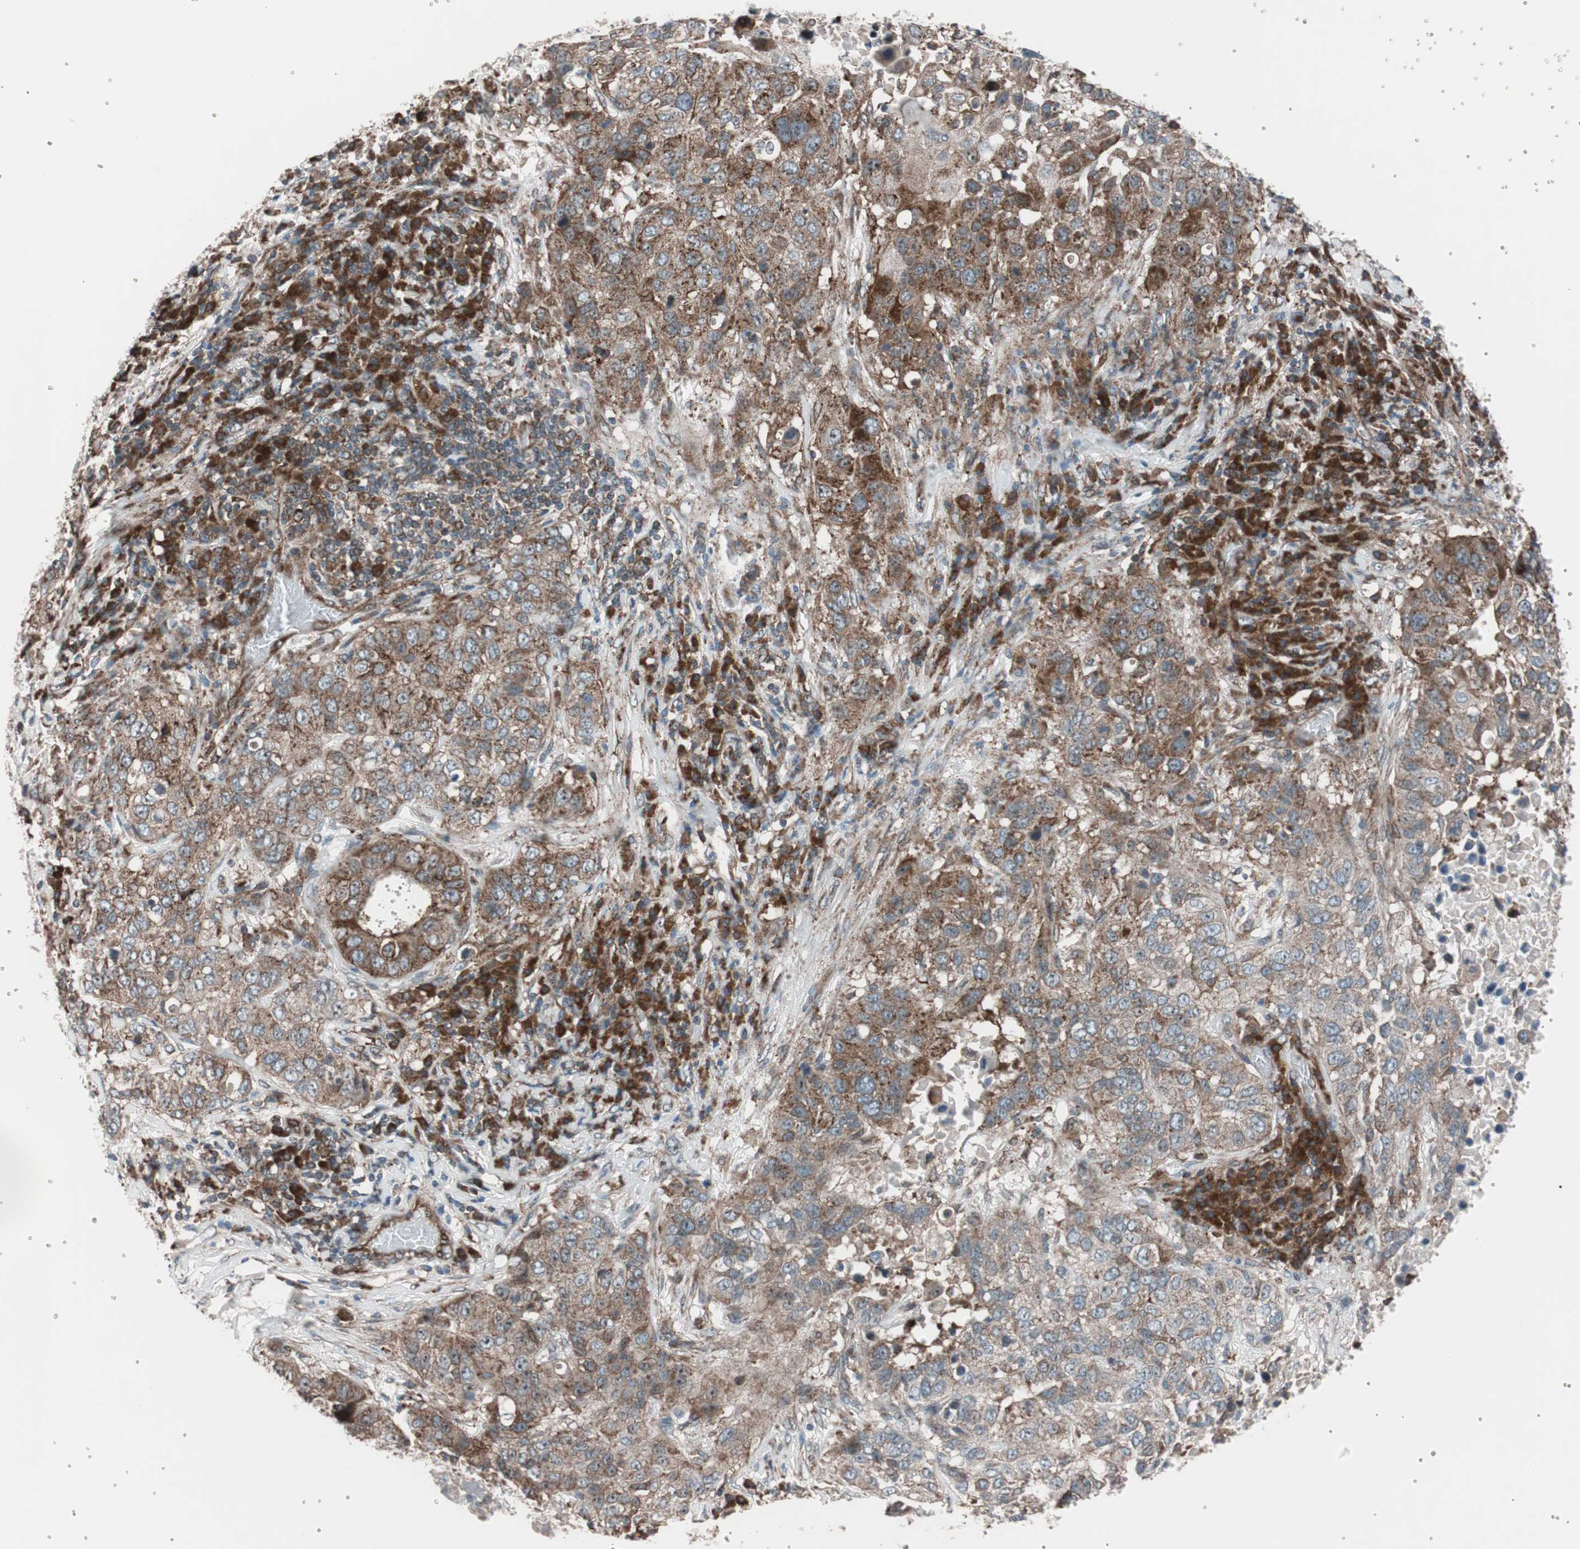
{"staining": {"intensity": "strong", "quantity": ">75%", "location": "cytoplasmic/membranous"}, "tissue": "lung cancer", "cell_type": "Tumor cells", "image_type": "cancer", "snomed": [{"axis": "morphology", "description": "Squamous cell carcinoma, NOS"}, {"axis": "topography", "description": "Lung"}], "caption": "Immunohistochemical staining of human lung squamous cell carcinoma shows high levels of strong cytoplasmic/membranous staining in approximately >75% of tumor cells.", "gene": "CCL14", "patient": {"sex": "male", "age": 57}}